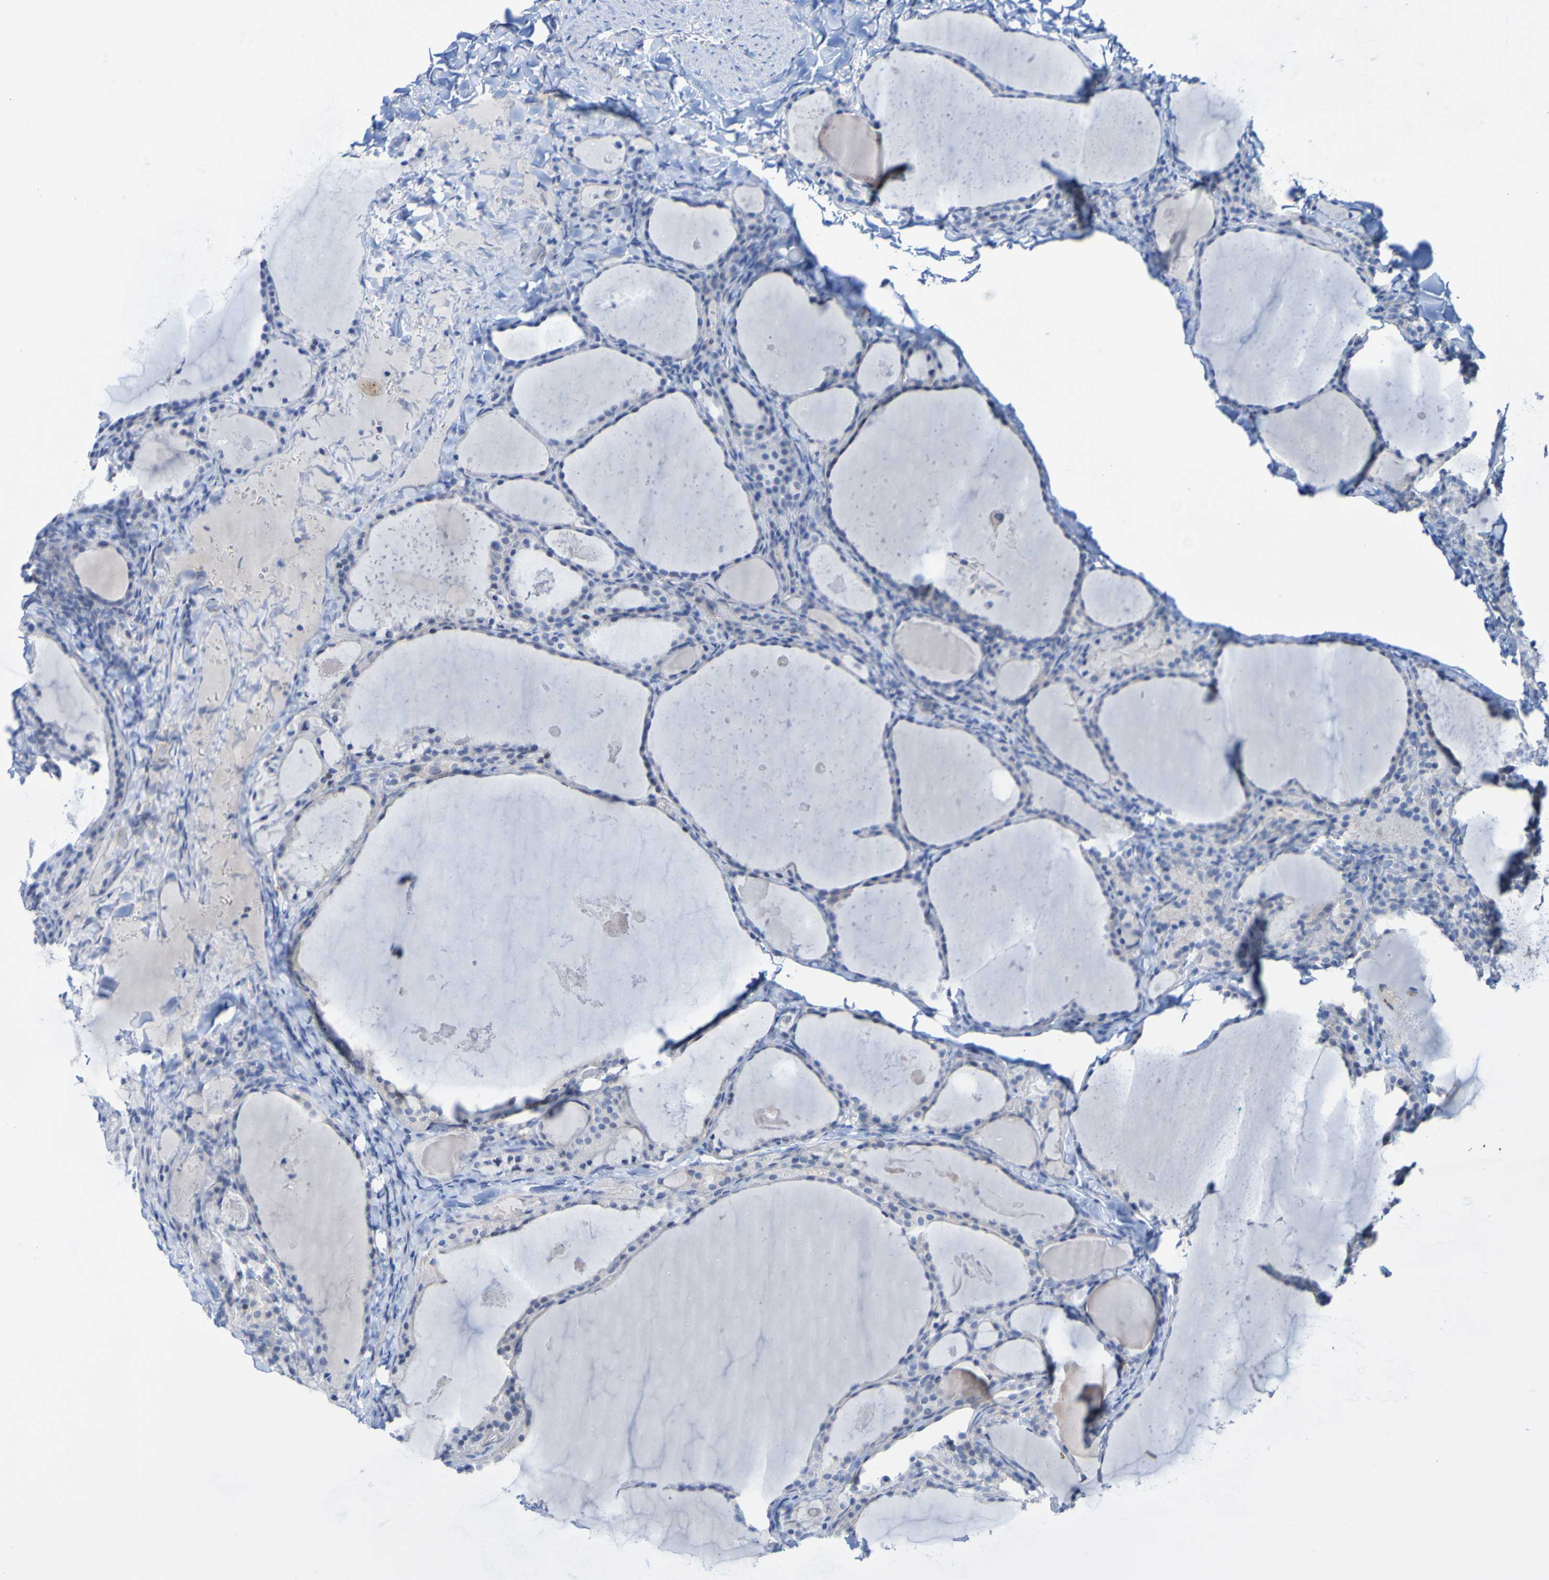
{"staining": {"intensity": "weak", "quantity": "<25%", "location": "cytoplasmic/membranous"}, "tissue": "thyroid cancer", "cell_type": "Tumor cells", "image_type": "cancer", "snomed": [{"axis": "morphology", "description": "Papillary adenocarcinoma, NOS"}, {"axis": "topography", "description": "Thyroid gland"}], "caption": "Immunohistochemistry (IHC) of thyroid papillary adenocarcinoma displays no staining in tumor cells.", "gene": "ACMSD", "patient": {"sex": "female", "age": 42}}